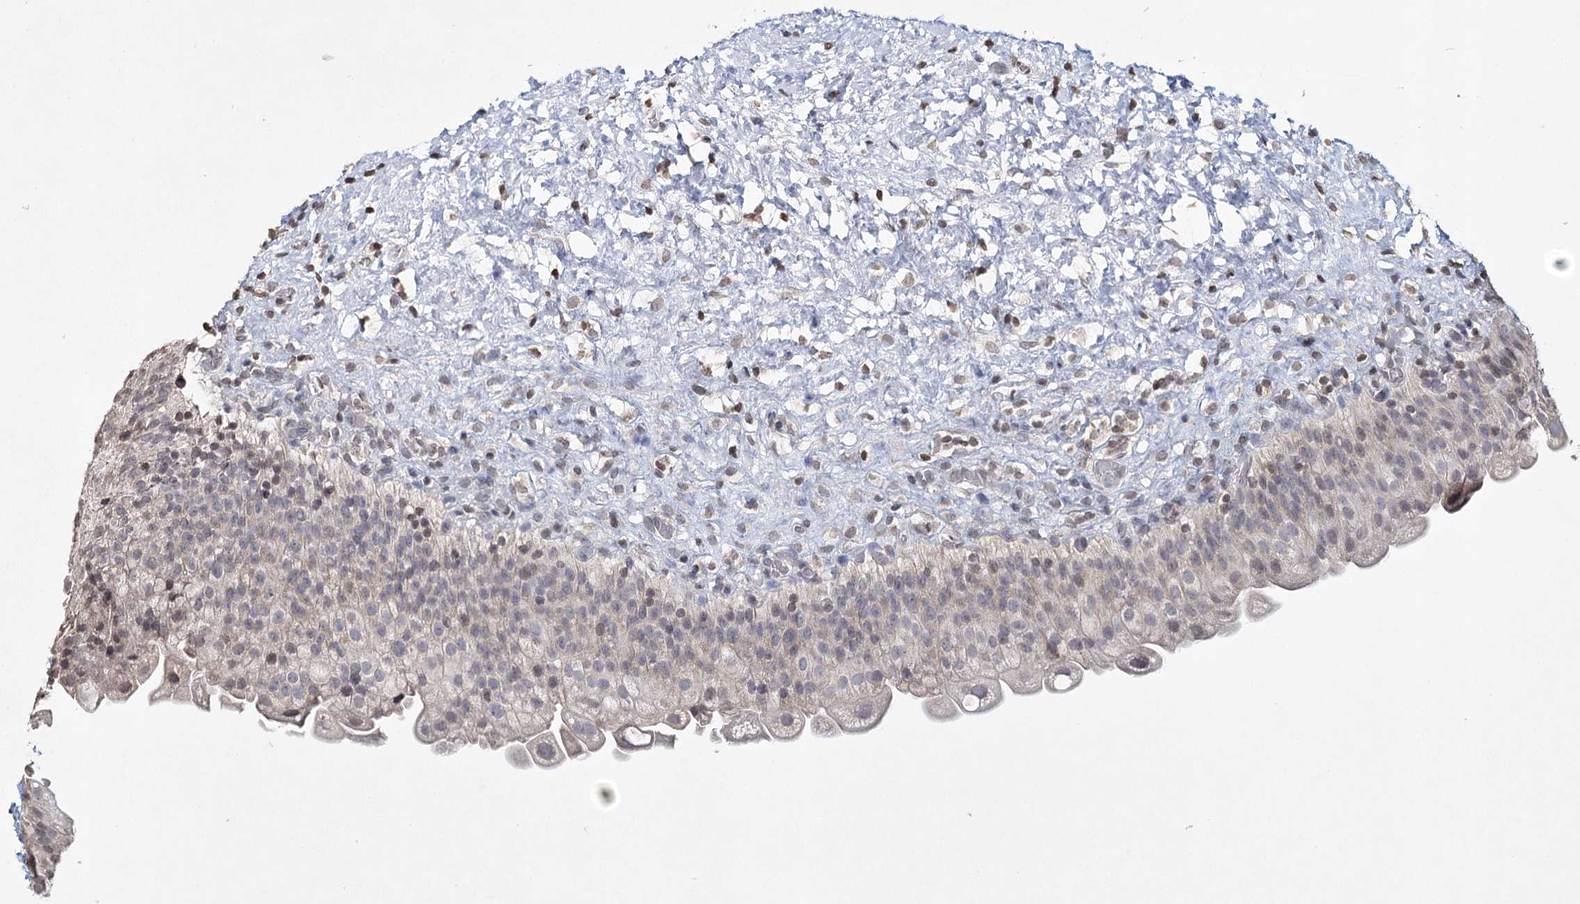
{"staining": {"intensity": "negative", "quantity": "none", "location": "none"}, "tissue": "urinary bladder", "cell_type": "Urothelial cells", "image_type": "normal", "snomed": [{"axis": "morphology", "description": "Normal tissue, NOS"}, {"axis": "topography", "description": "Urinary bladder"}], "caption": "This is an immunohistochemistry photomicrograph of normal human urinary bladder. There is no staining in urothelial cells.", "gene": "ICOS", "patient": {"sex": "female", "age": 27}}